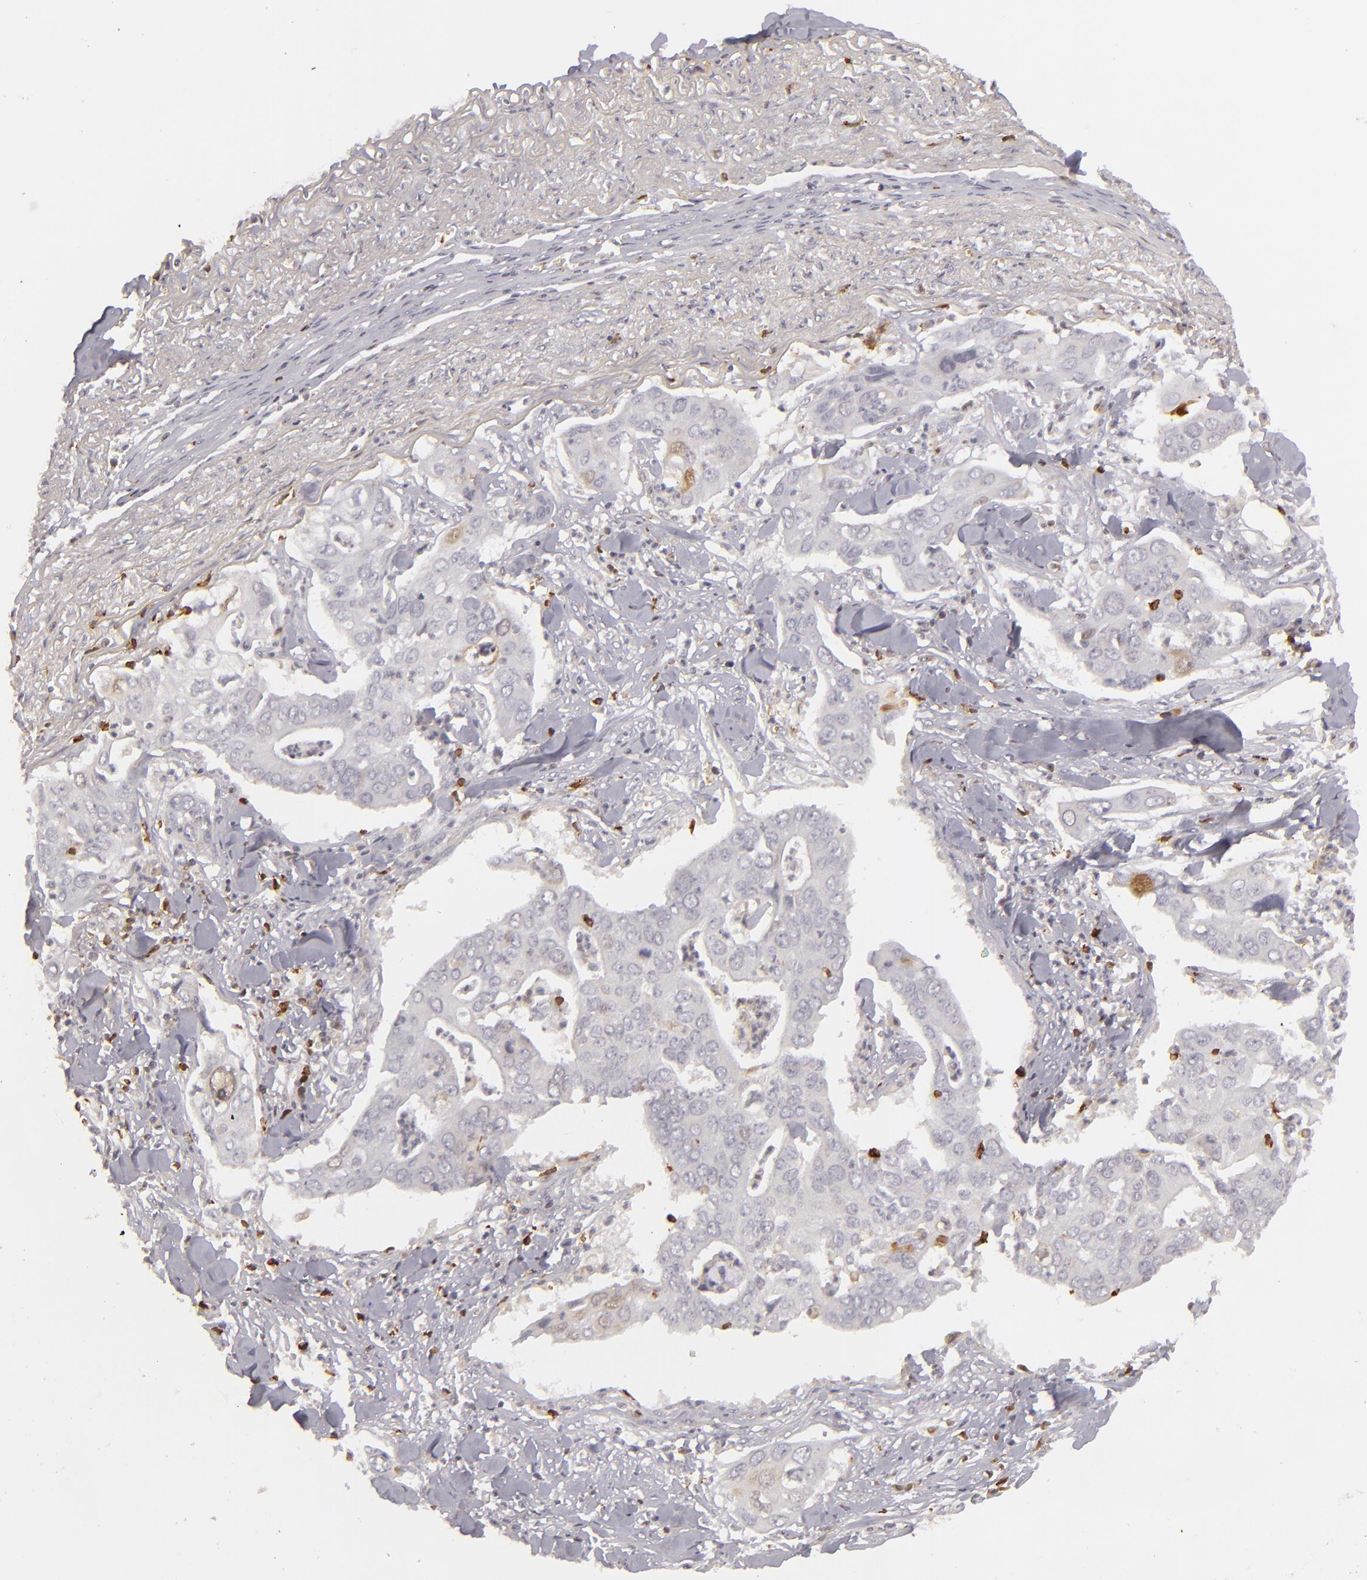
{"staining": {"intensity": "negative", "quantity": "none", "location": "none"}, "tissue": "lung cancer", "cell_type": "Tumor cells", "image_type": "cancer", "snomed": [{"axis": "morphology", "description": "Adenocarcinoma, NOS"}, {"axis": "topography", "description": "Lung"}], "caption": "This is an immunohistochemistry (IHC) histopathology image of human lung cancer. There is no staining in tumor cells.", "gene": "APOBEC3G", "patient": {"sex": "male", "age": 48}}